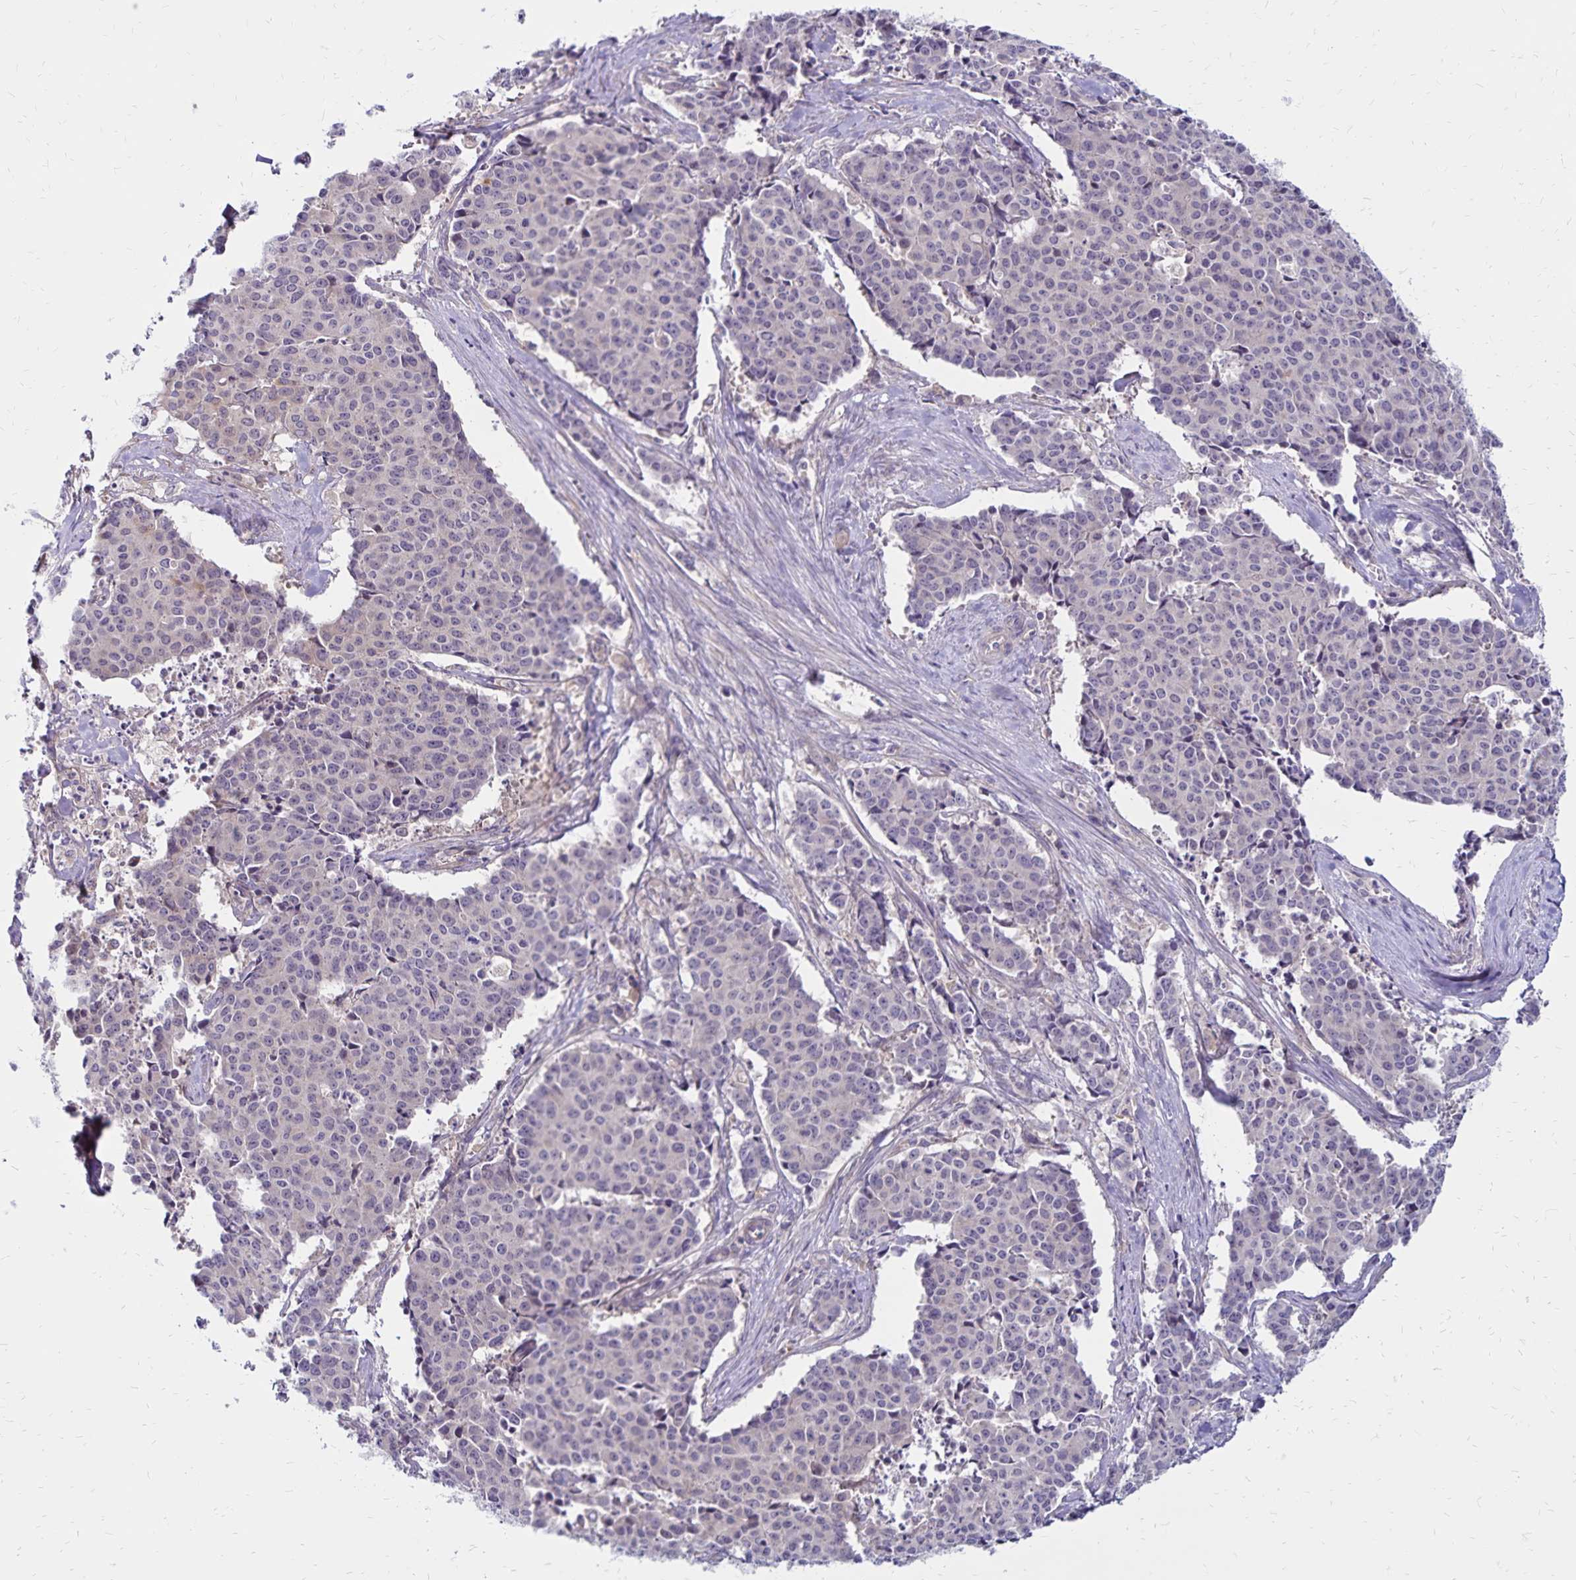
{"staining": {"intensity": "negative", "quantity": "none", "location": "none"}, "tissue": "cervical cancer", "cell_type": "Tumor cells", "image_type": "cancer", "snomed": [{"axis": "morphology", "description": "Squamous cell carcinoma, NOS"}, {"axis": "topography", "description": "Cervix"}], "caption": "Squamous cell carcinoma (cervical) stained for a protein using immunohistochemistry displays no positivity tumor cells.", "gene": "FSD1", "patient": {"sex": "female", "age": 28}}